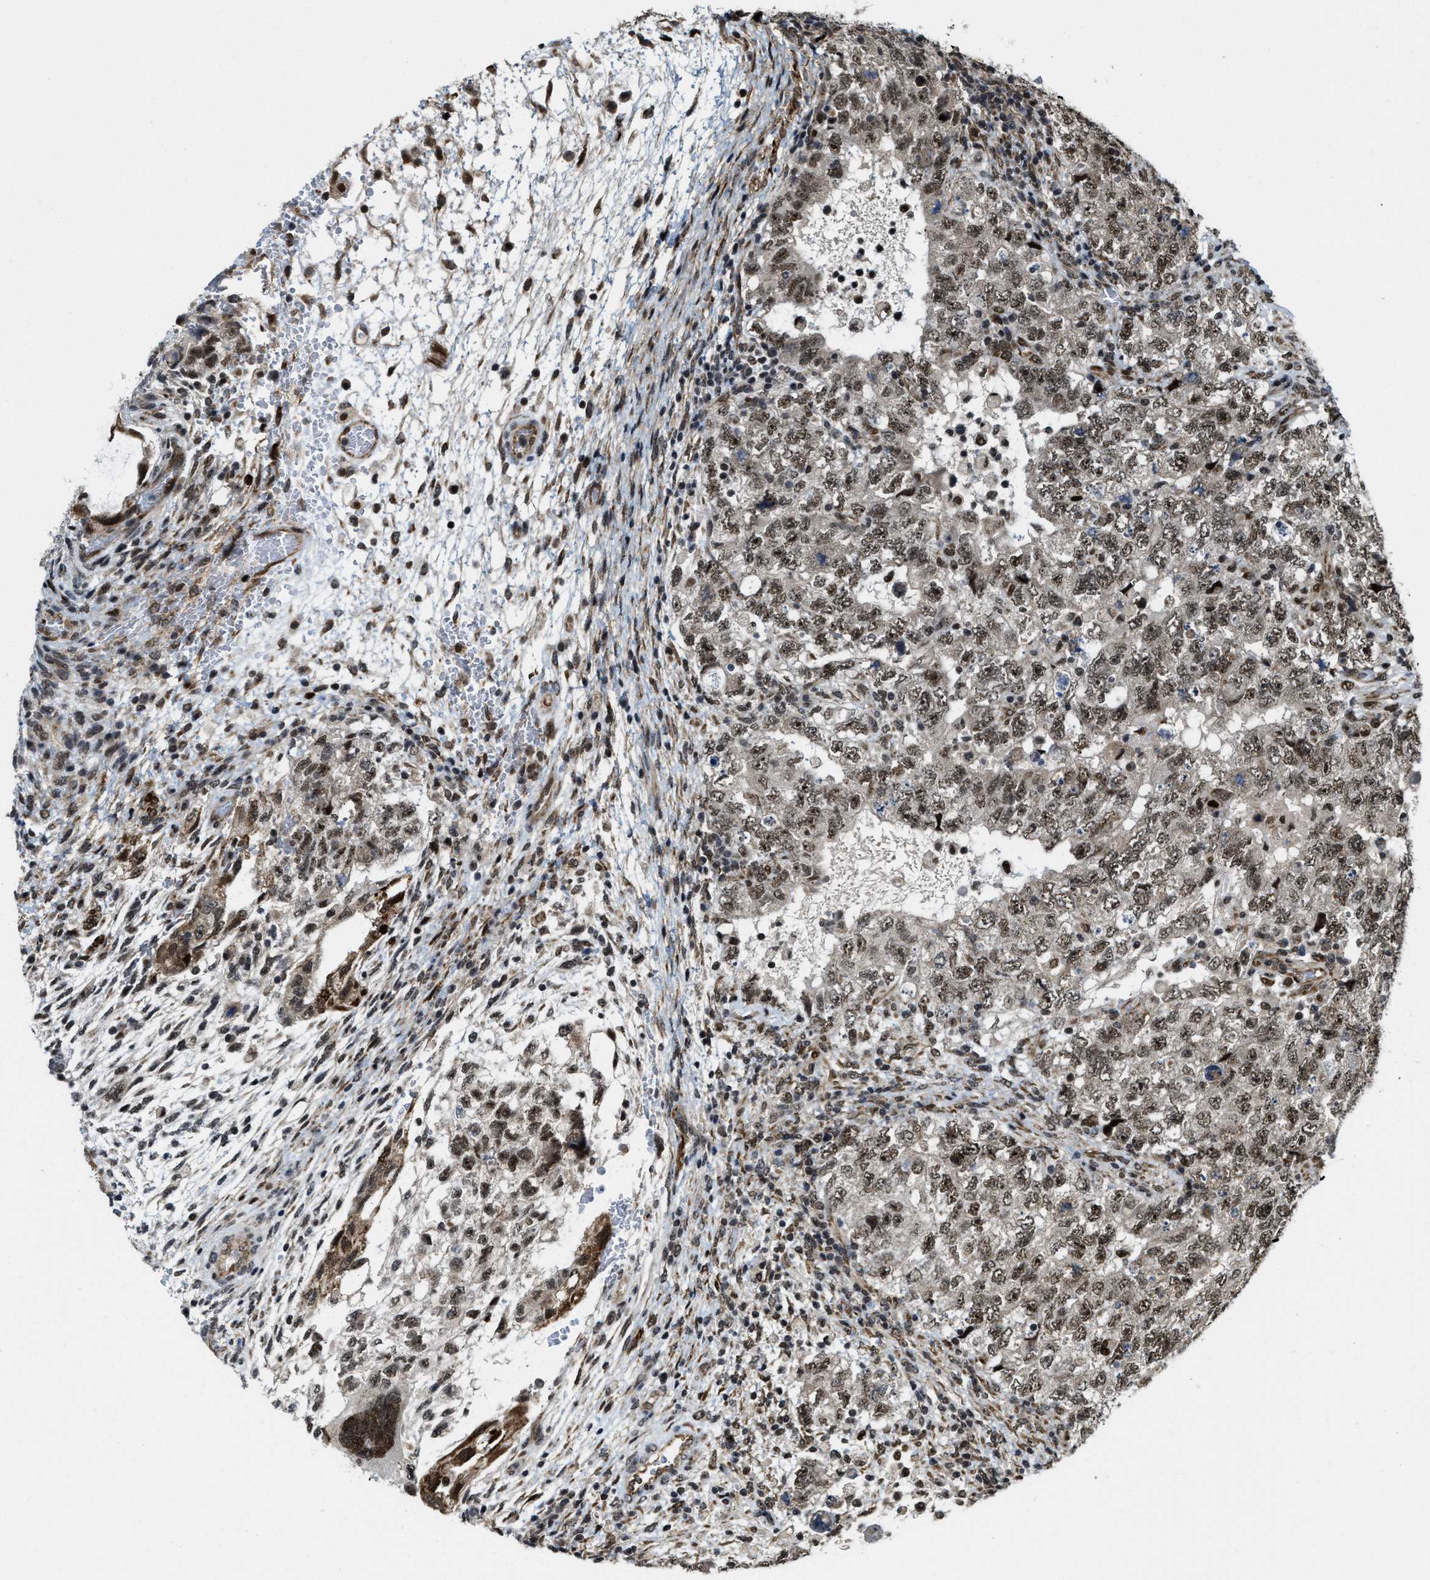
{"staining": {"intensity": "moderate", "quantity": ">75%", "location": "nuclear"}, "tissue": "testis cancer", "cell_type": "Tumor cells", "image_type": "cancer", "snomed": [{"axis": "morphology", "description": "Carcinoma, Embryonal, NOS"}, {"axis": "topography", "description": "Testis"}], "caption": "Immunohistochemical staining of embryonal carcinoma (testis) reveals moderate nuclear protein staining in about >75% of tumor cells.", "gene": "ZNF250", "patient": {"sex": "male", "age": 36}}